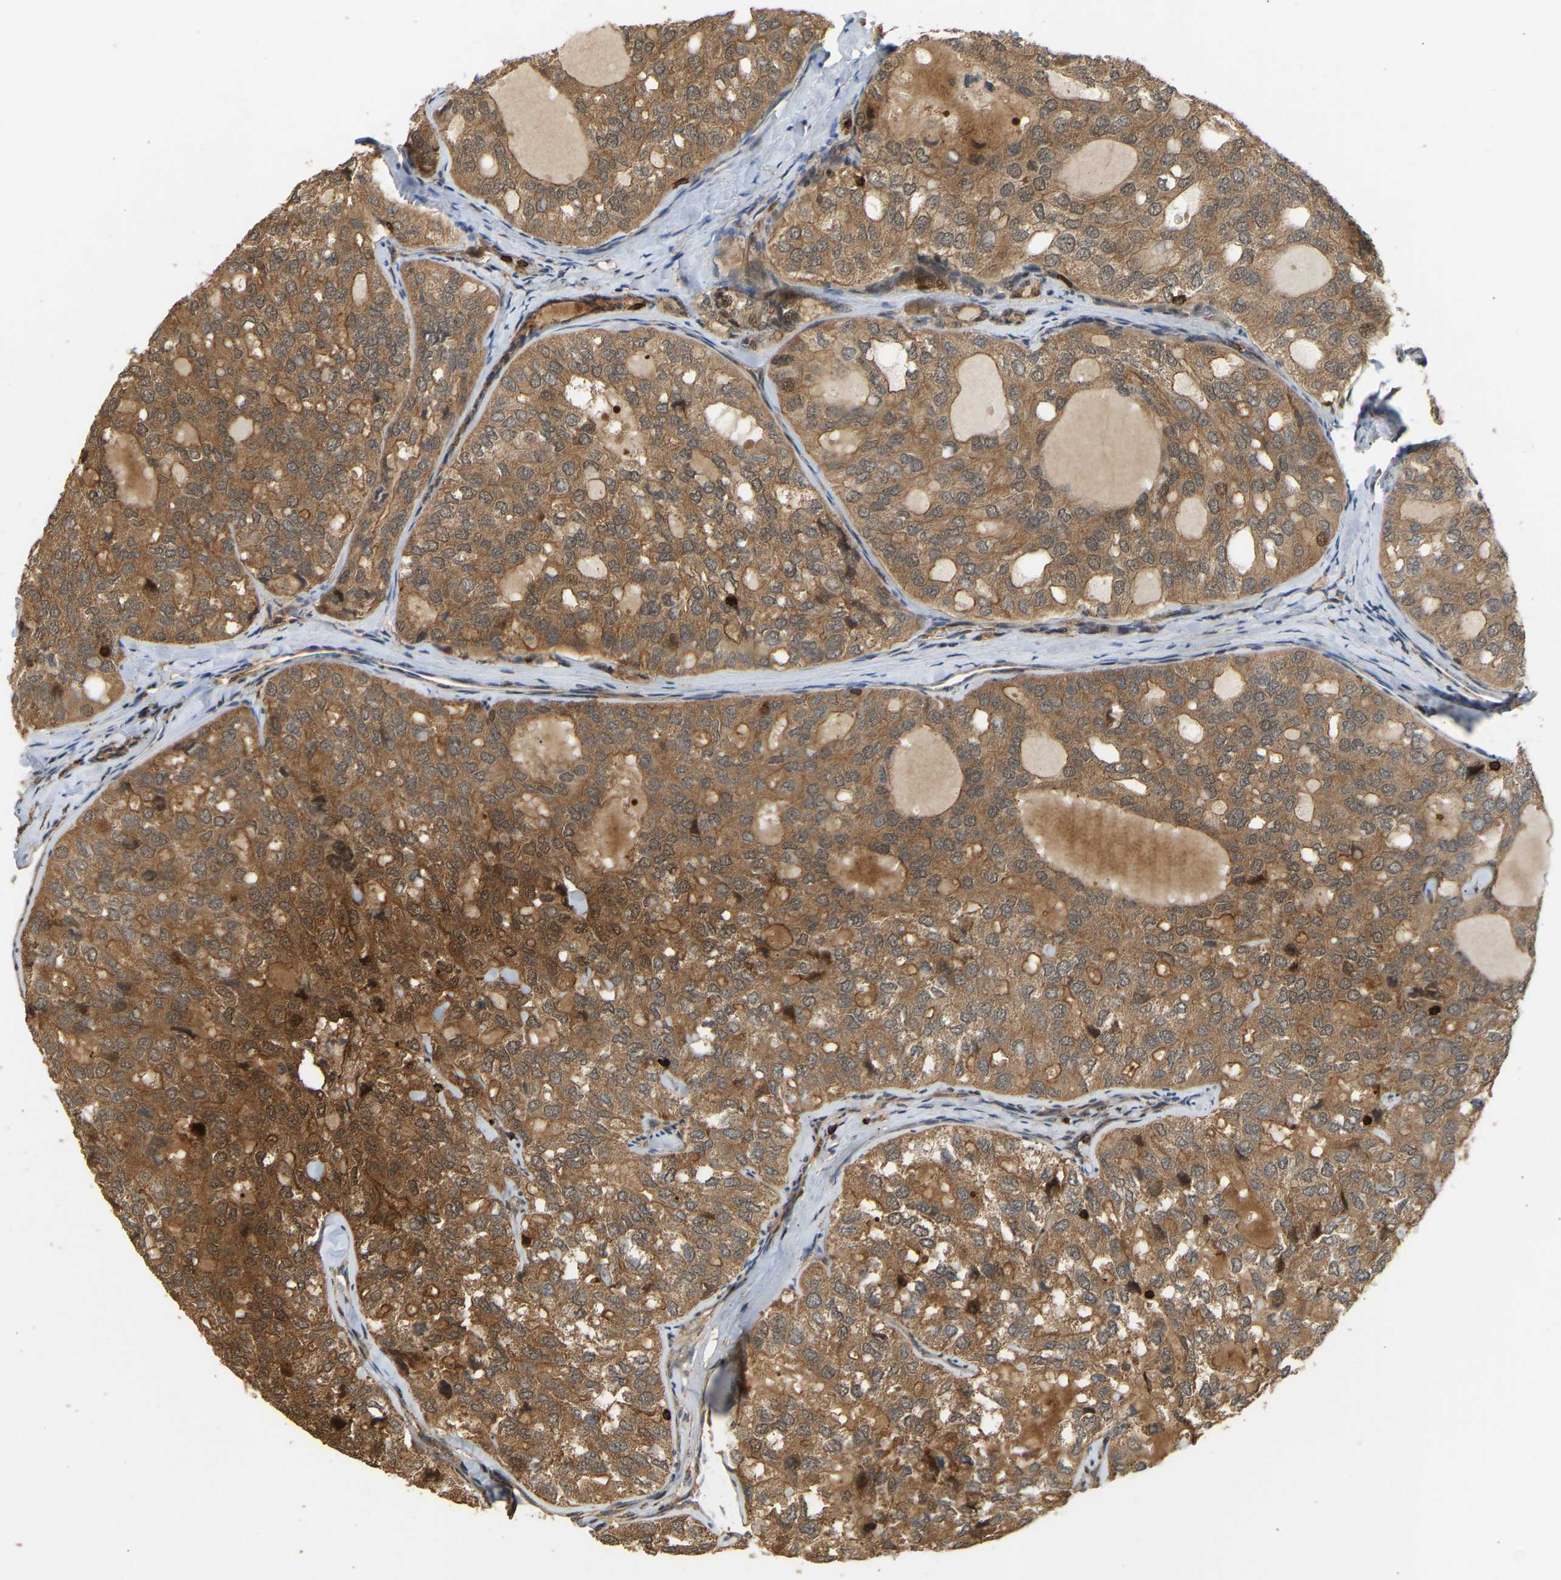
{"staining": {"intensity": "moderate", "quantity": ">75%", "location": "cytoplasmic/membranous"}, "tissue": "thyroid cancer", "cell_type": "Tumor cells", "image_type": "cancer", "snomed": [{"axis": "morphology", "description": "Follicular adenoma carcinoma, NOS"}, {"axis": "topography", "description": "Thyroid gland"}], "caption": "Moderate cytoplasmic/membranous protein expression is appreciated in about >75% of tumor cells in thyroid follicular adenoma carcinoma. (IHC, brightfield microscopy, high magnification).", "gene": "GOPC", "patient": {"sex": "male", "age": 75}}